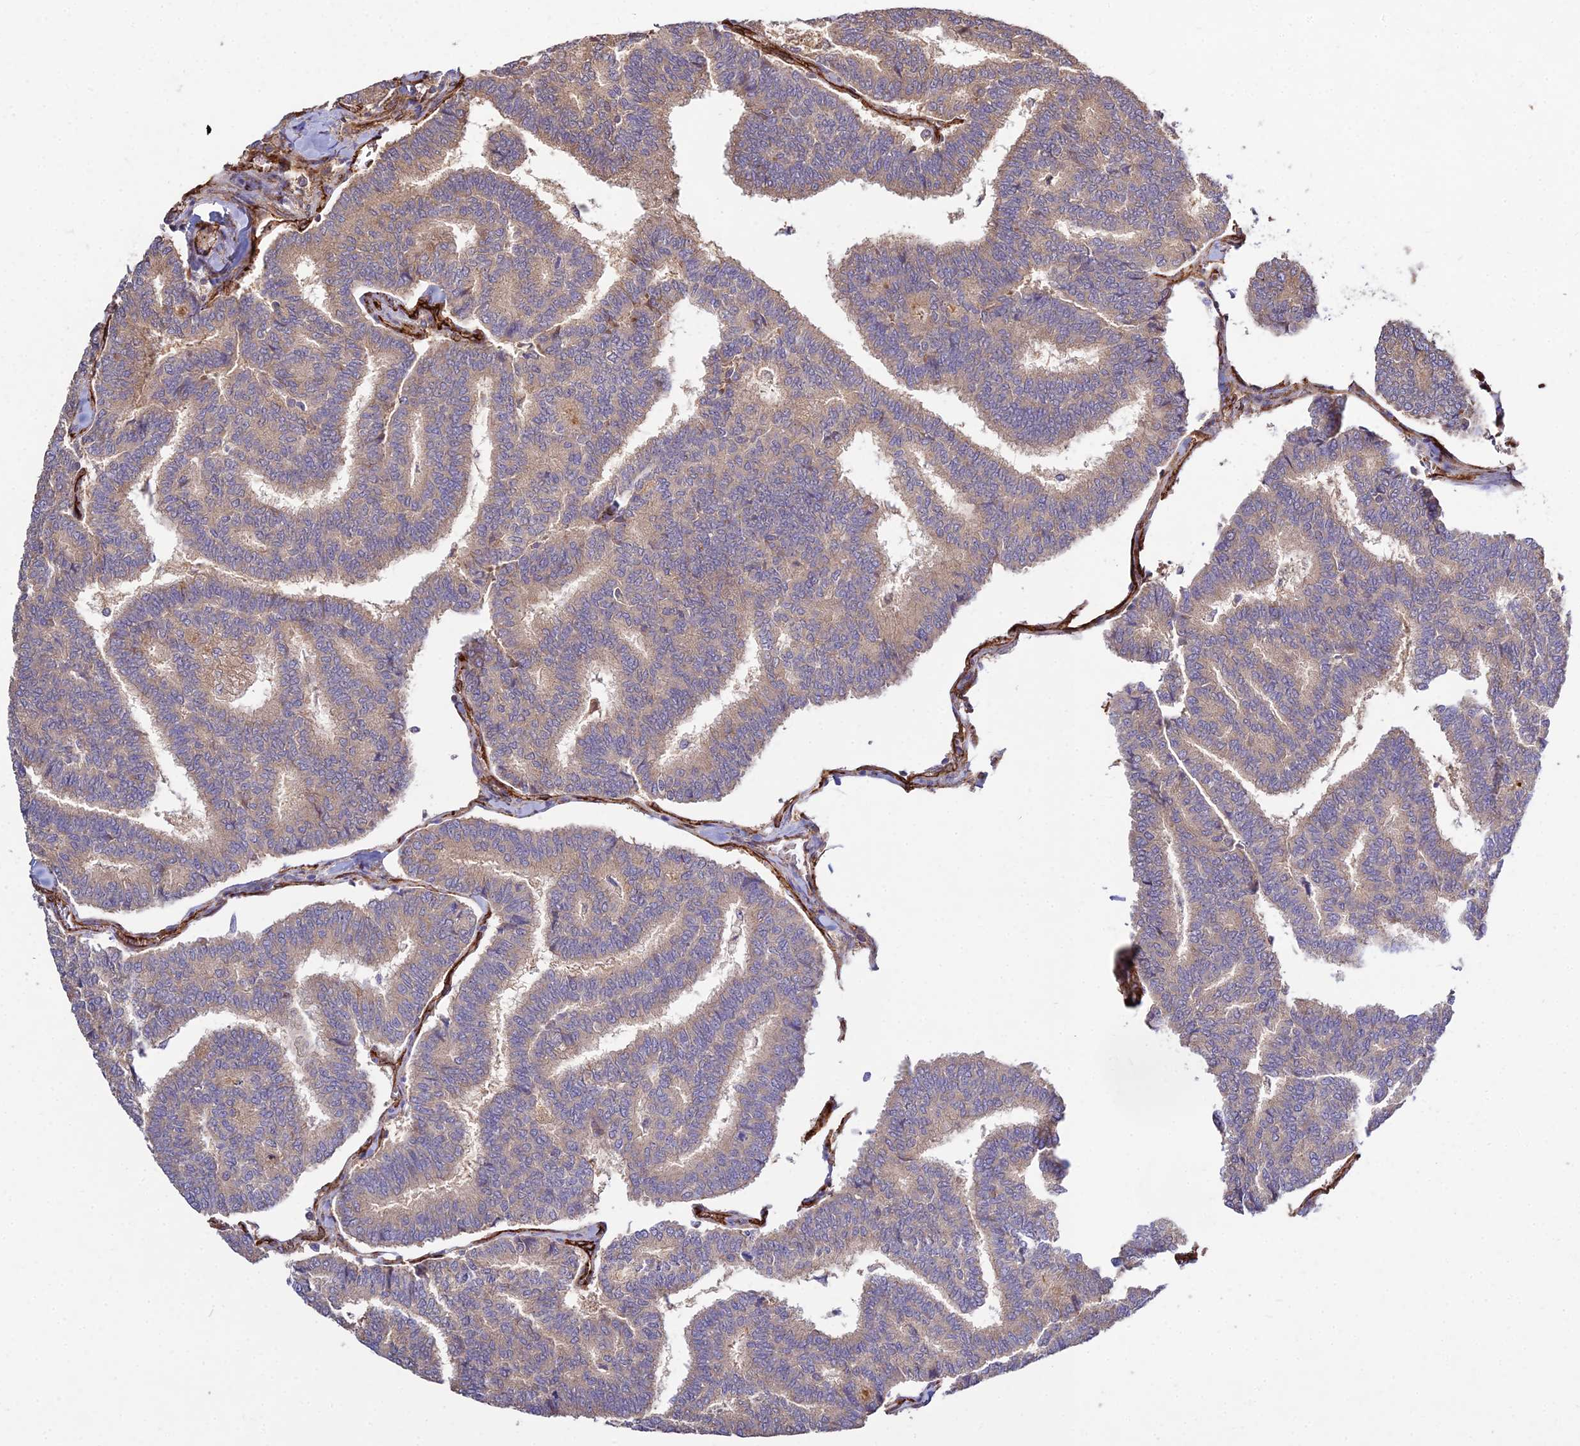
{"staining": {"intensity": "moderate", "quantity": ">75%", "location": "cytoplasmic/membranous"}, "tissue": "thyroid cancer", "cell_type": "Tumor cells", "image_type": "cancer", "snomed": [{"axis": "morphology", "description": "Papillary adenocarcinoma, NOS"}, {"axis": "topography", "description": "Thyroid gland"}], "caption": "Thyroid cancer (papillary adenocarcinoma) was stained to show a protein in brown. There is medium levels of moderate cytoplasmic/membranous staining in approximately >75% of tumor cells.", "gene": "GRTP1", "patient": {"sex": "female", "age": 35}}